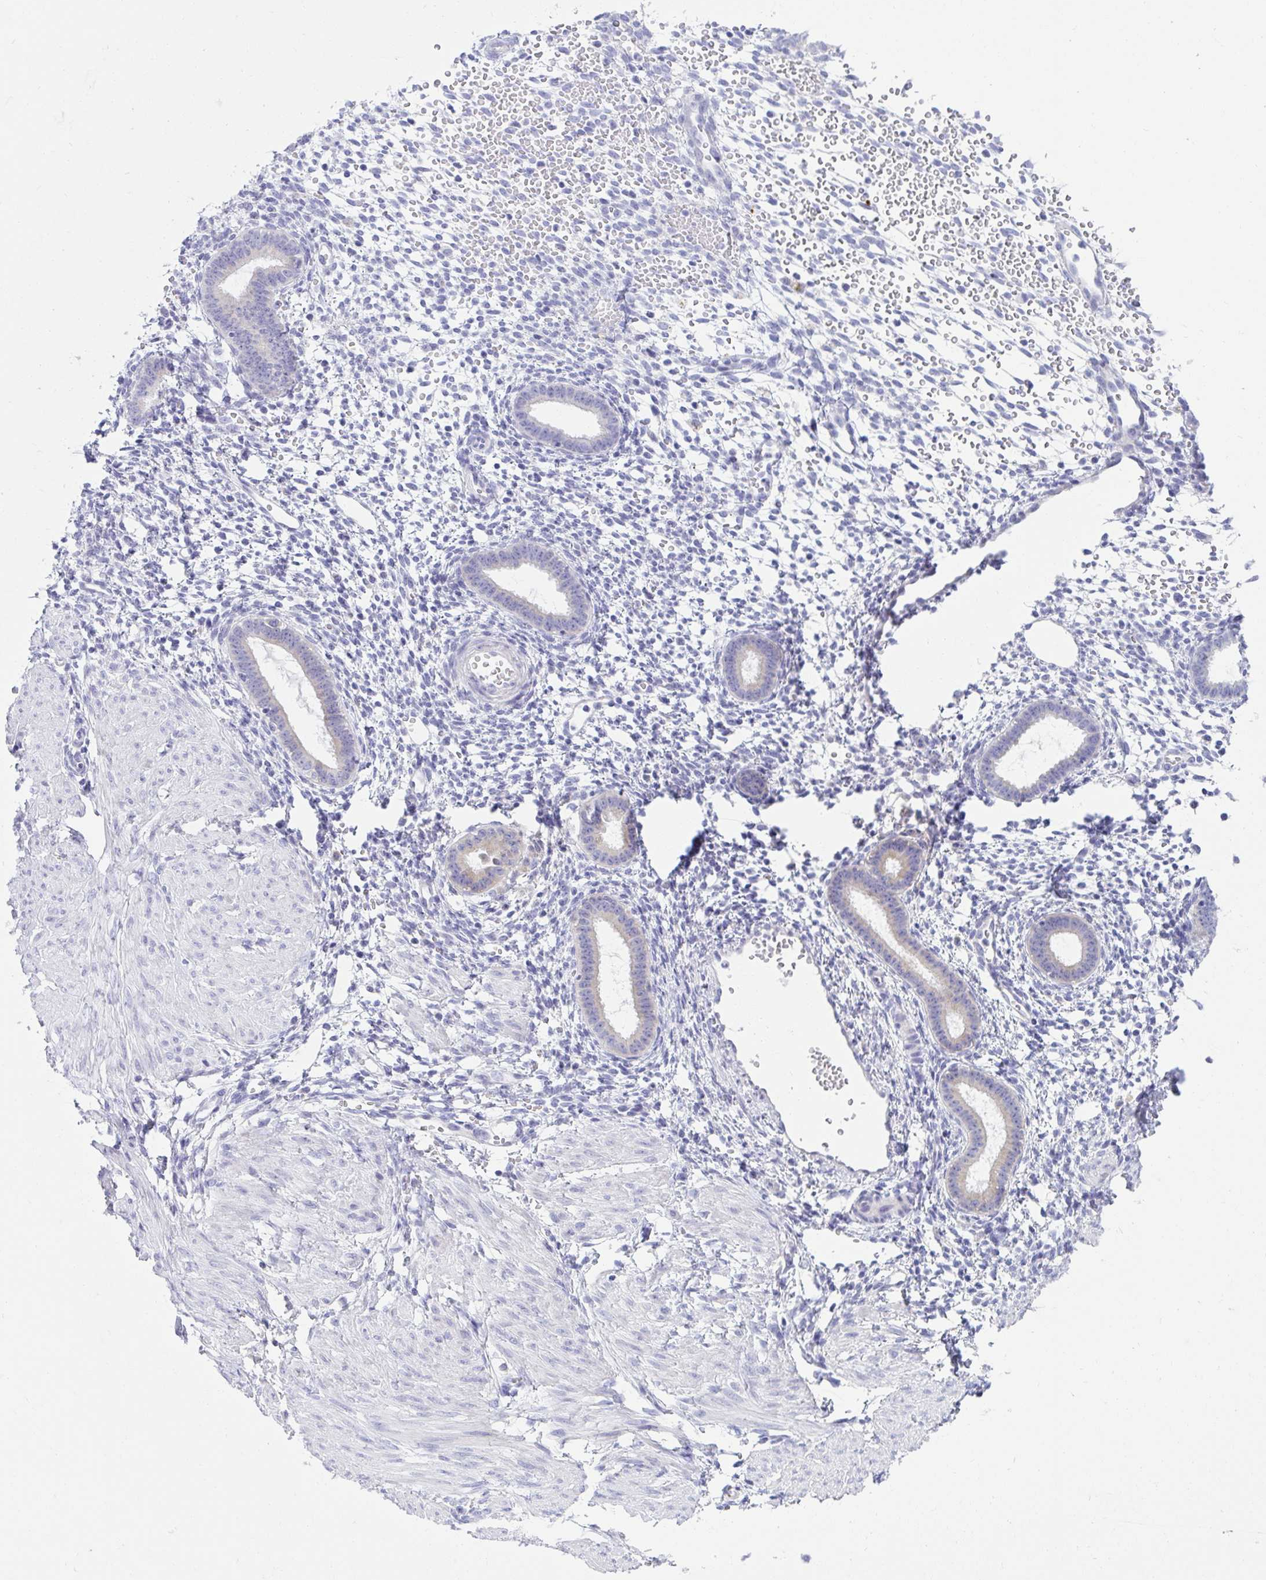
{"staining": {"intensity": "negative", "quantity": "none", "location": "none"}, "tissue": "endometrium", "cell_type": "Cells in endometrial stroma", "image_type": "normal", "snomed": [{"axis": "morphology", "description": "Normal tissue, NOS"}, {"axis": "topography", "description": "Endometrium"}], "caption": "This is an immunohistochemistry (IHC) histopathology image of normal human endometrium. There is no staining in cells in endometrial stroma.", "gene": "FASLG", "patient": {"sex": "female", "age": 36}}